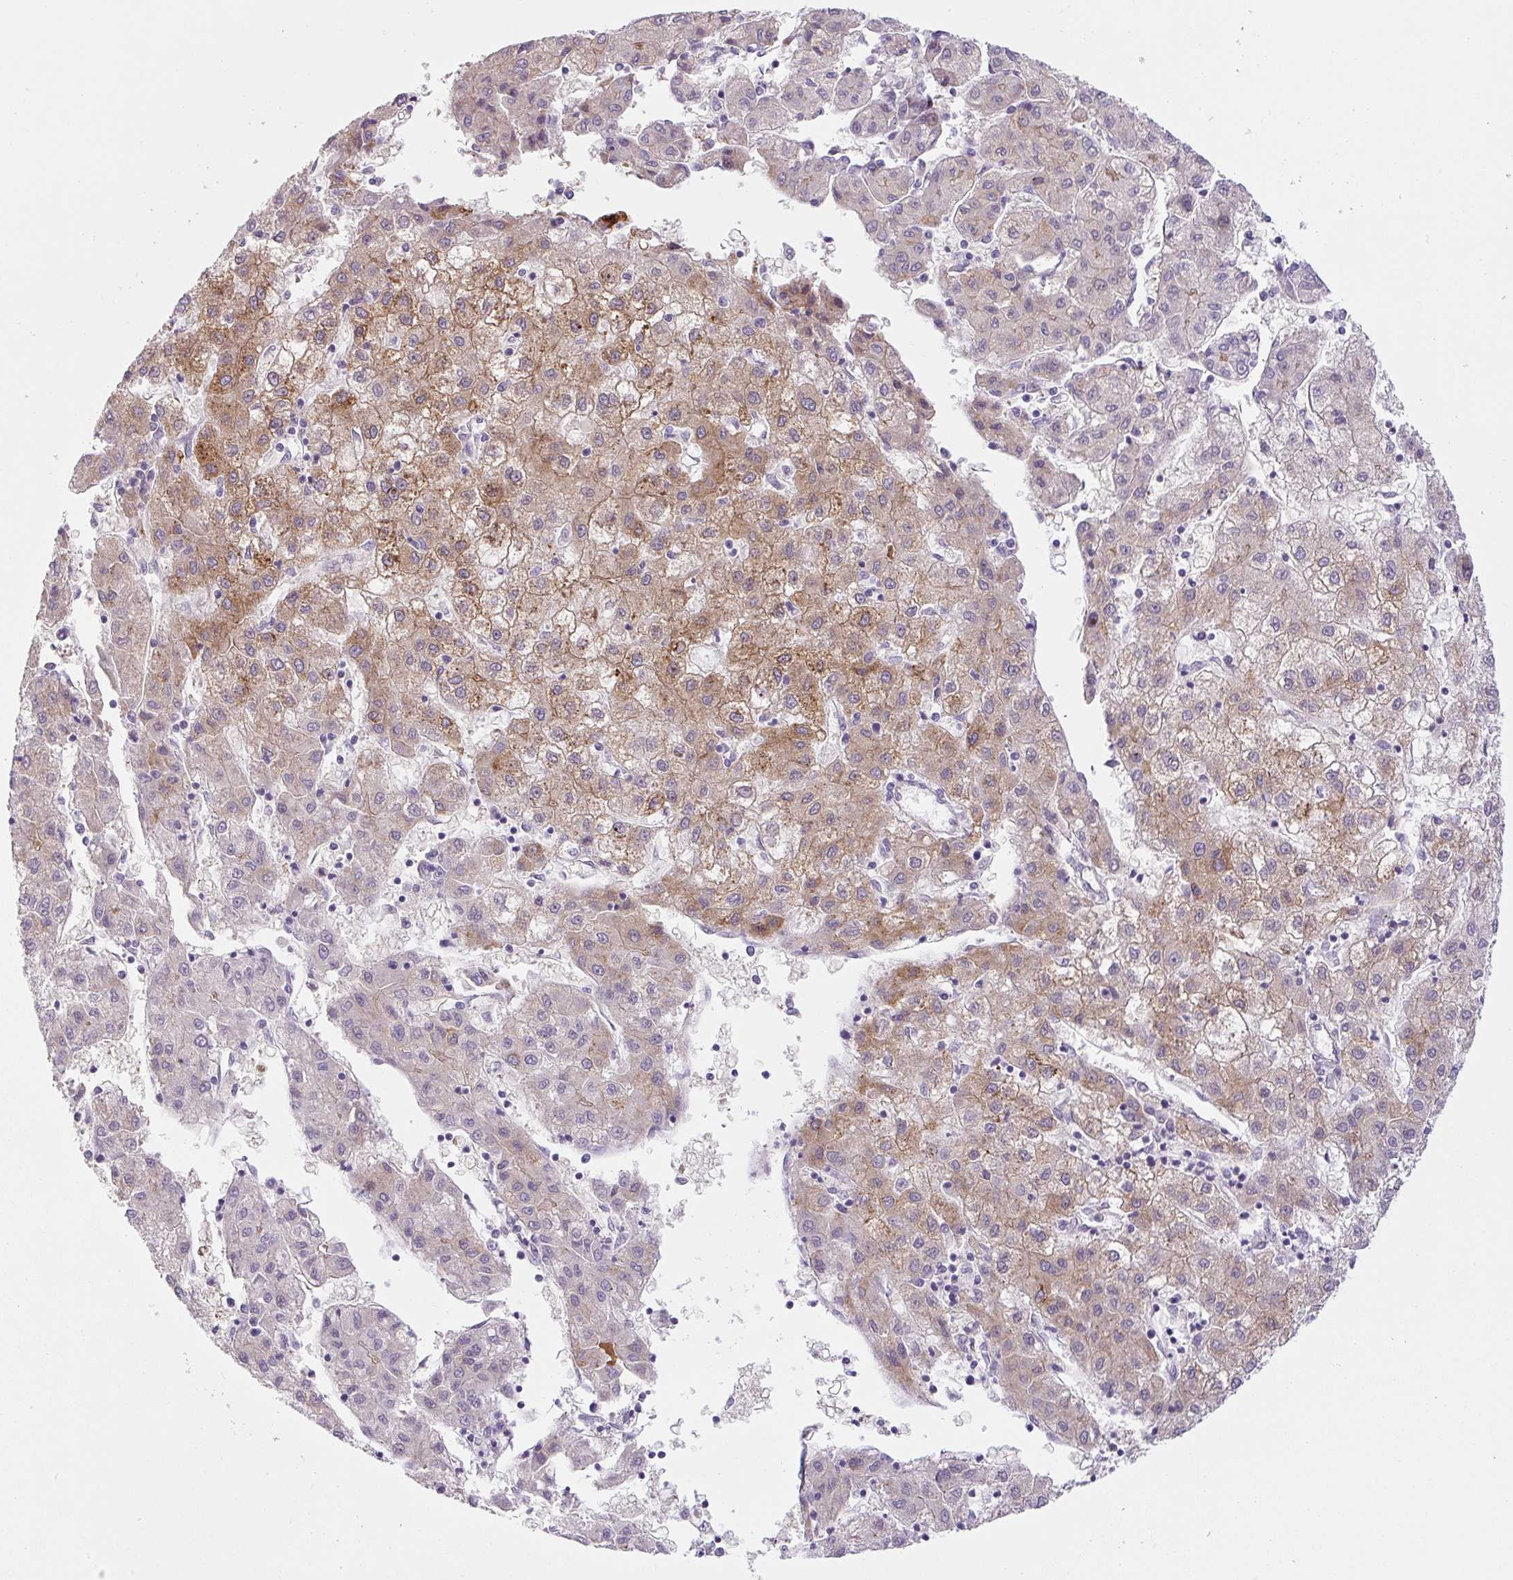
{"staining": {"intensity": "moderate", "quantity": "25%-75%", "location": "cytoplasmic/membranous"}, "tissue": "liver cancer", "cell_type": "Tumor cells", "image_type": "cancer", "snomed": [{"axis": "morphology", "description": "Carcinoma, Hepatocellular, NOS"}, {"axis": "topography", "description": "Liver"}], "caption": "High-magnification brightfield microscopy of liver hepatocellular carcinoma stained with DAB (3,3'-diaminobenzidine) (brown) and counterstained with hematoxylin (blue). tumor cells exhibit moderate cytoplasmic/membranous staining is identified in approximately25%-75% of cells.", "gene": "DISP3", "patient": {"sex": "male", "age": 72}}